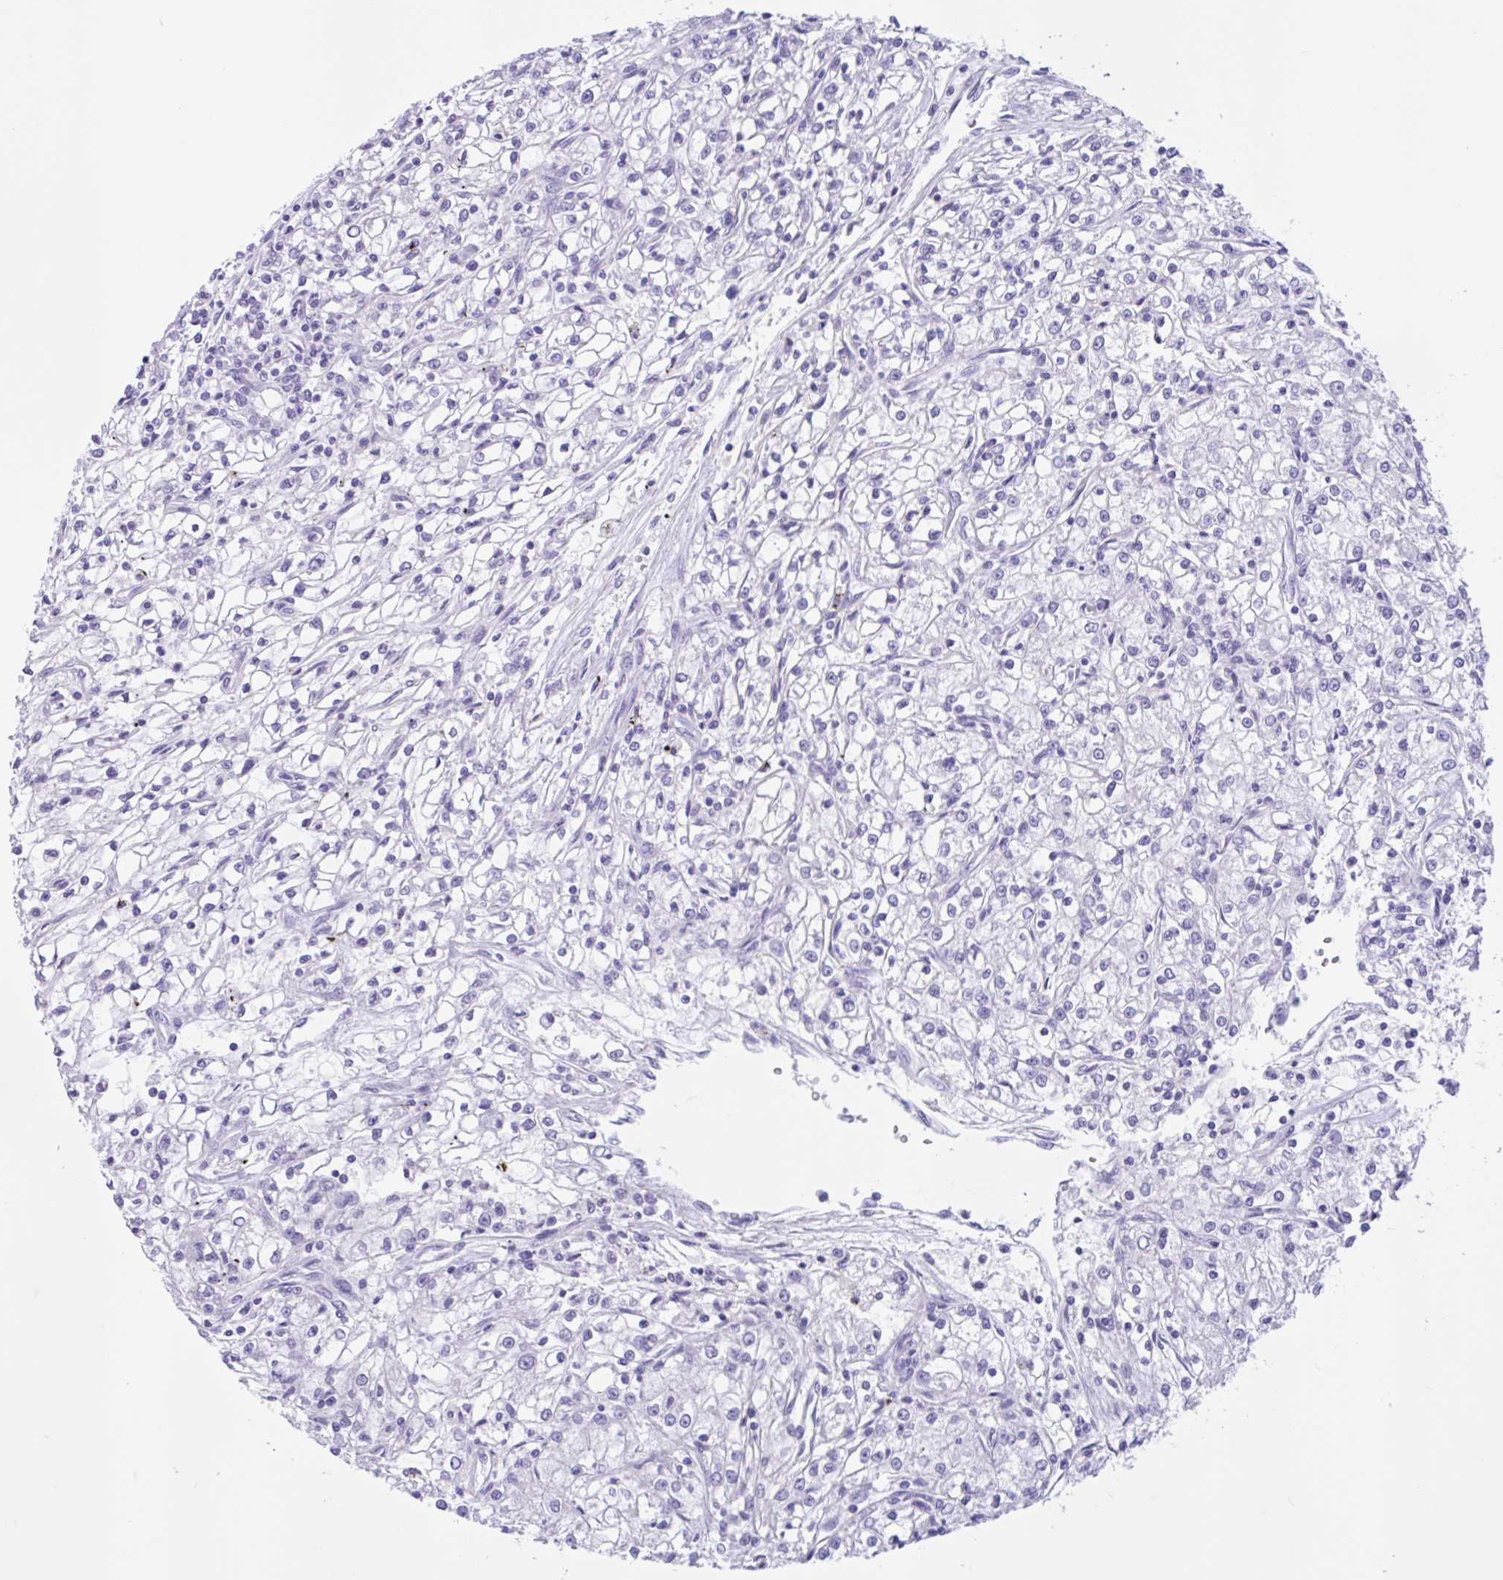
{"staining": {"intensity": "negative", "quantity": "none", "location": "none"}, "tissue": "renal cancer", "cell_type": "Tumor cells", "image_type": "cancer", "snomed": [{"axis": "morphology", "description": "Adenocarcinoma, NOS"}, {"axis": "topography", "description": "Kidney"}], "caption": "High power microscopy image of an IHC photomicrograph of adenocarcinoma (renal), revealing no significant positivity in tumor cells.", "gene": "ZNF319", "patient": {"sex": "female", "age": 59}}